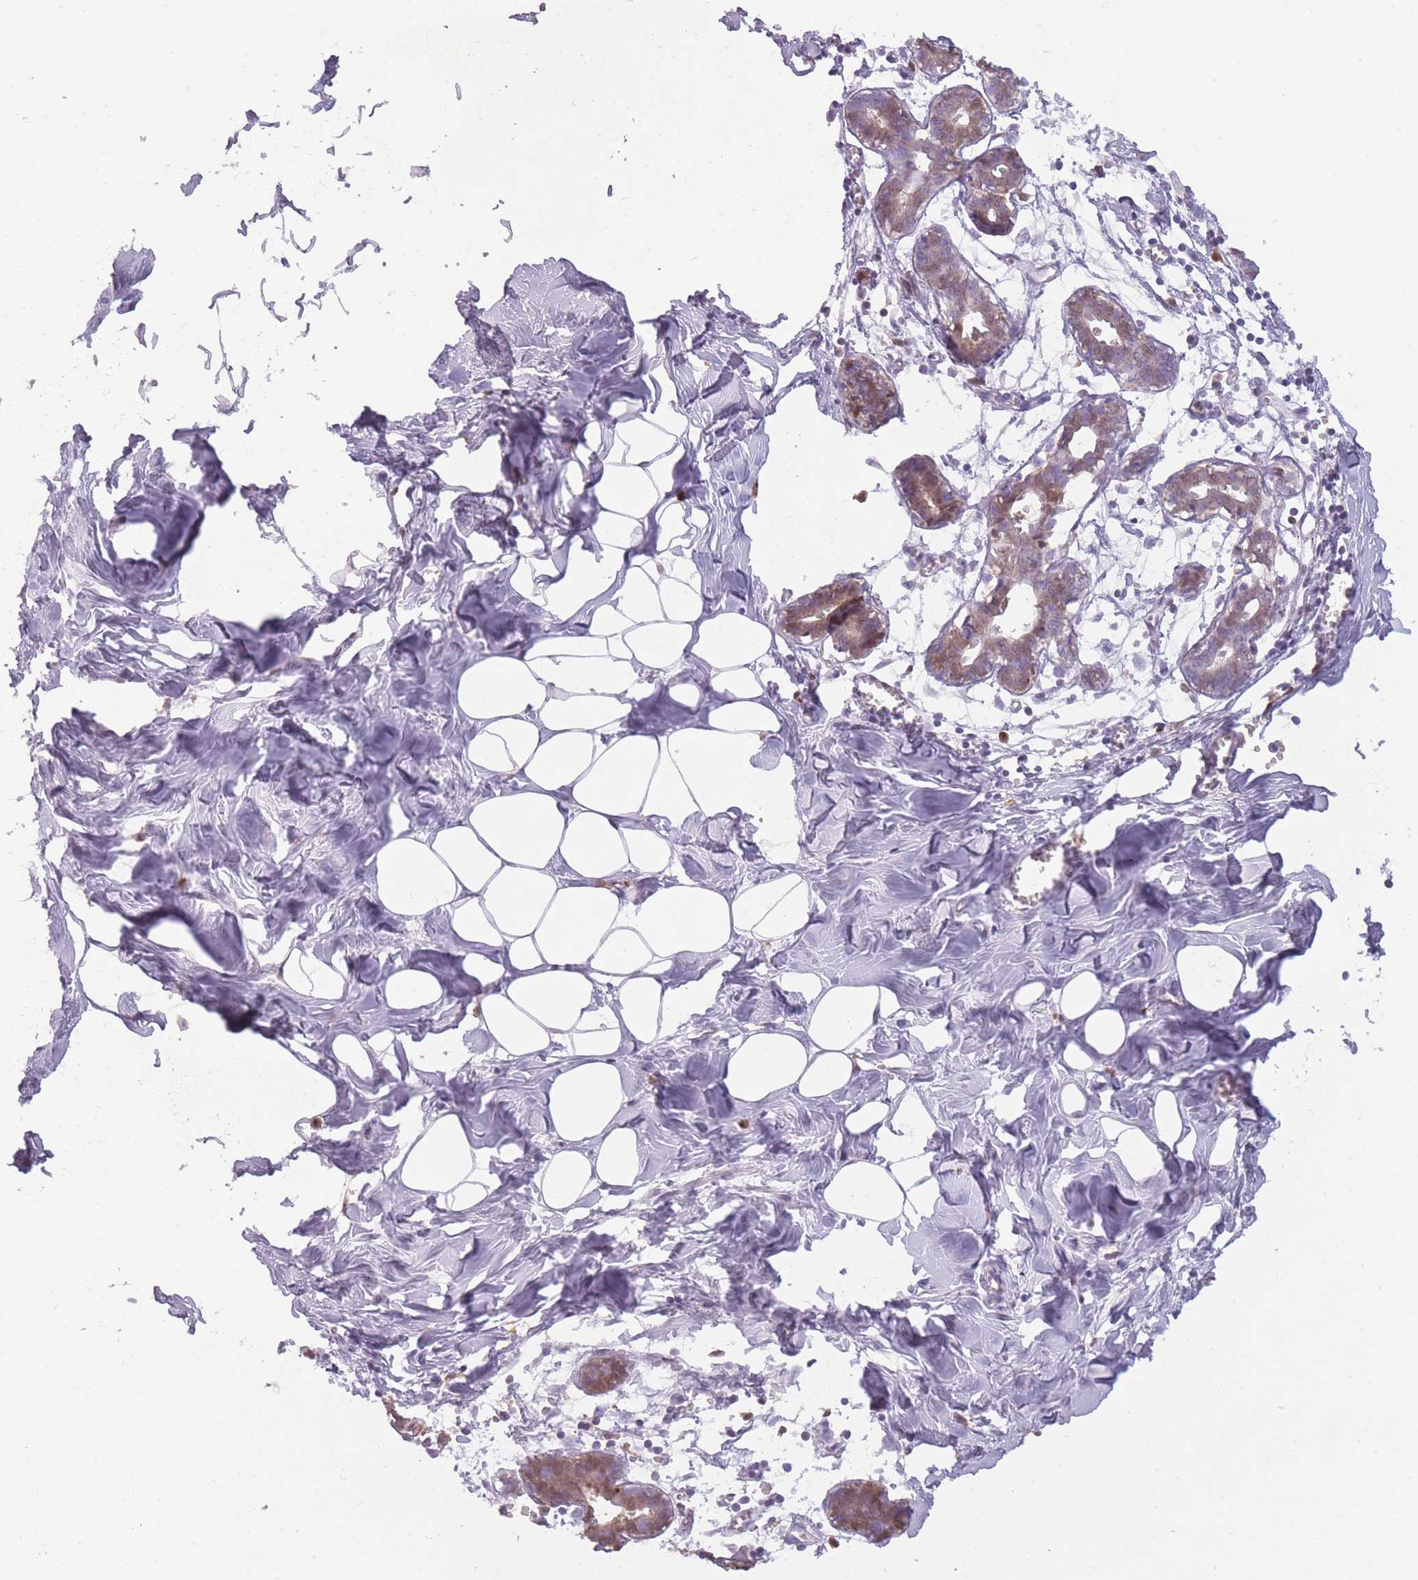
{"staining": {"intensity": "negative", "quantity": "none", "location": "none"}, "tissue": "breast", "cell_type": "Adipocytes", "image_type": "normal", "snomed": [{"axis": "morphology", "description": "Normal tissue, NOS"}, {"axis": "topography", "description": "Breast"}], "caption": "Adipocytes are negative for protein expression in normal human breast.", "gene": "LGALS9B", "patient": {"sex": "female", "age": 27}}